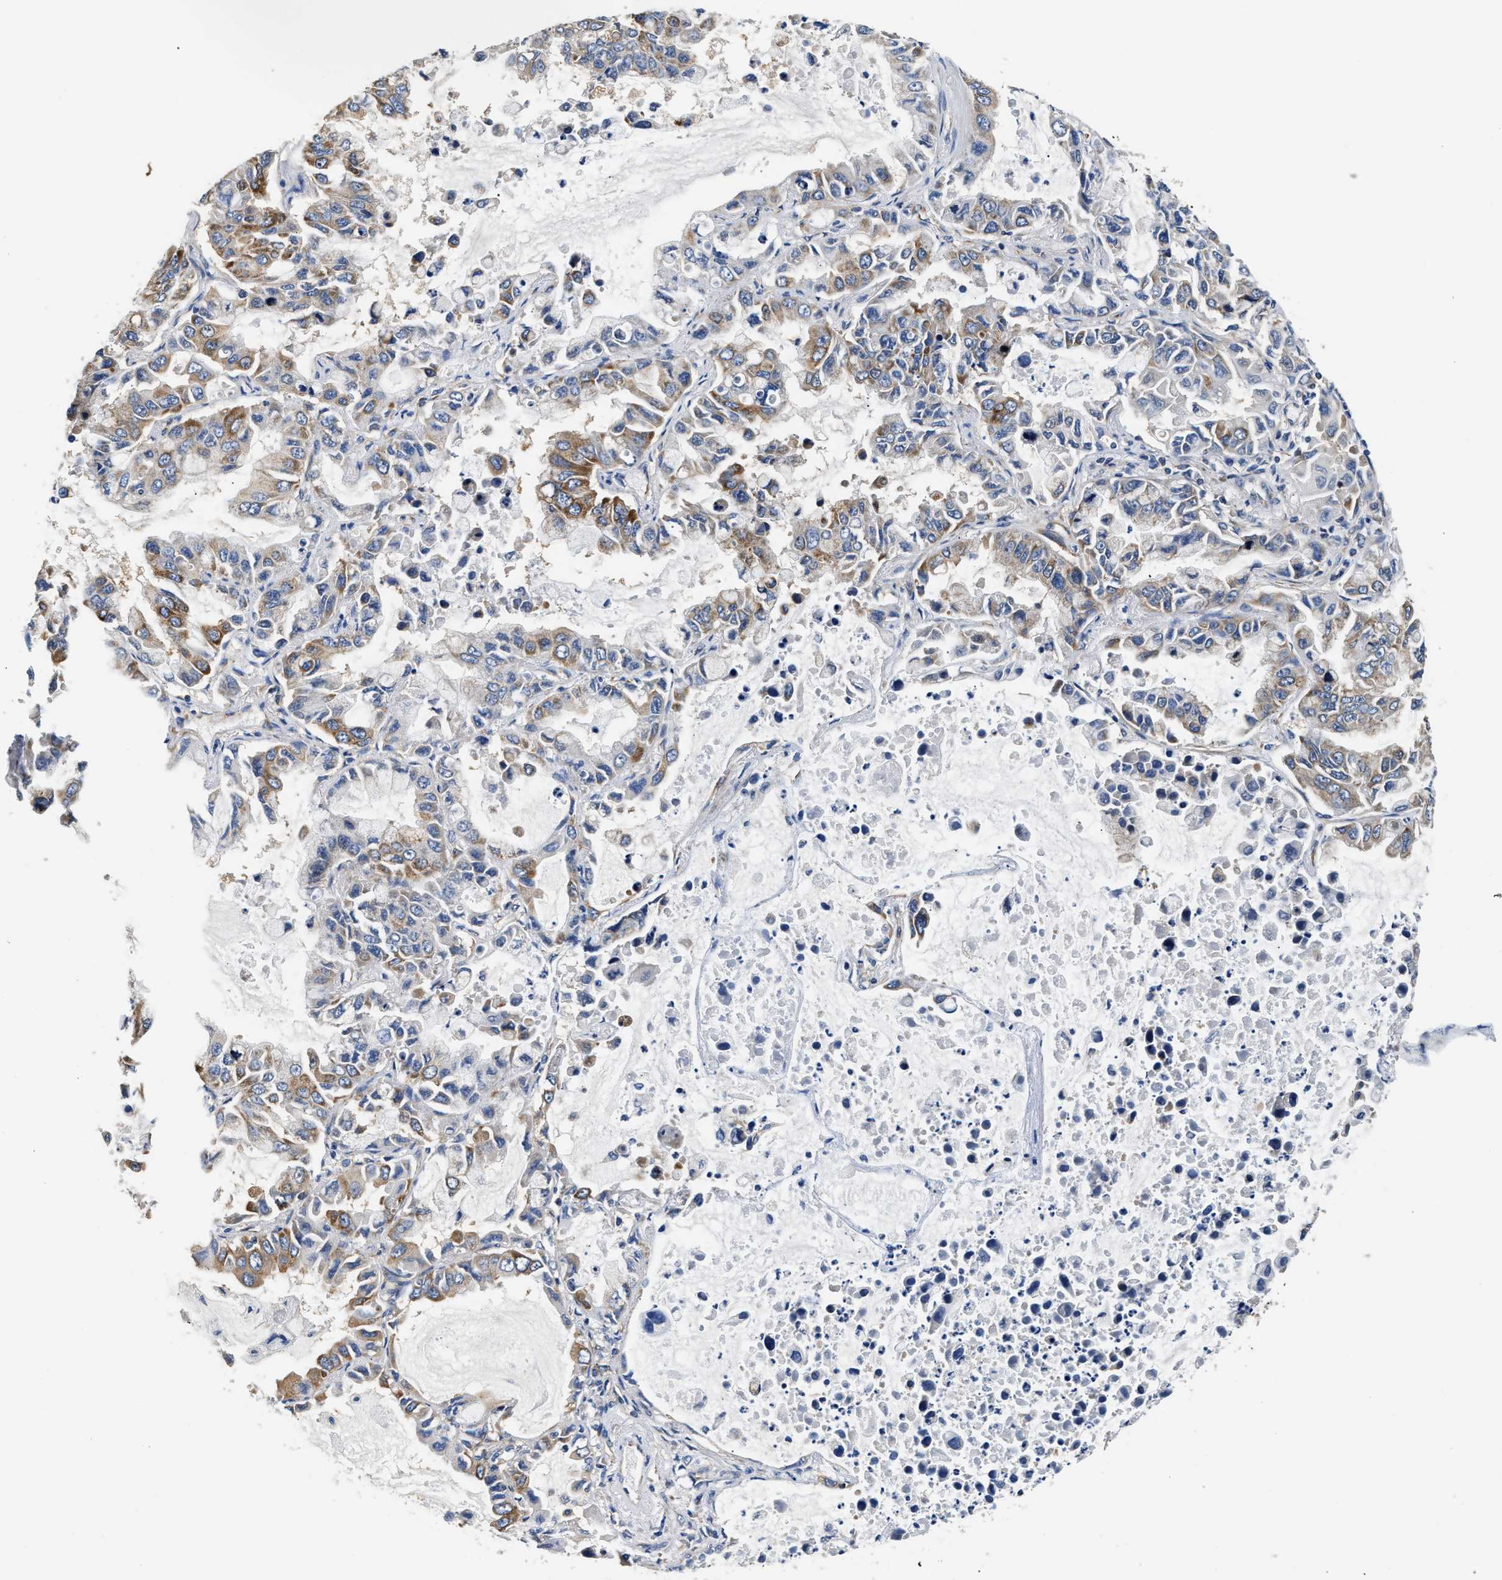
{"staining": {"intensity": "moderate", "quantity": "<25%", "location": "cytoplasmic/membranous"}, "tissue": "lung cancer", "cell_type": "Tumor cells", "image_type": "cancer", "snomed": [{"axis": "morphology", "description": "Adenocarcinoma, NOS"}, {"axis": "topography", "description": "Lung"}], "caption": "IHC photomicrograph of human adenocarcinoma (lung) stained for a protein (brown), which shows low levels of moderate cytoplasmic/membranous staining in approximately <25% of tumor cells.", "gene": "TEX2", "patient": {"sex": "male", "age": 64}}